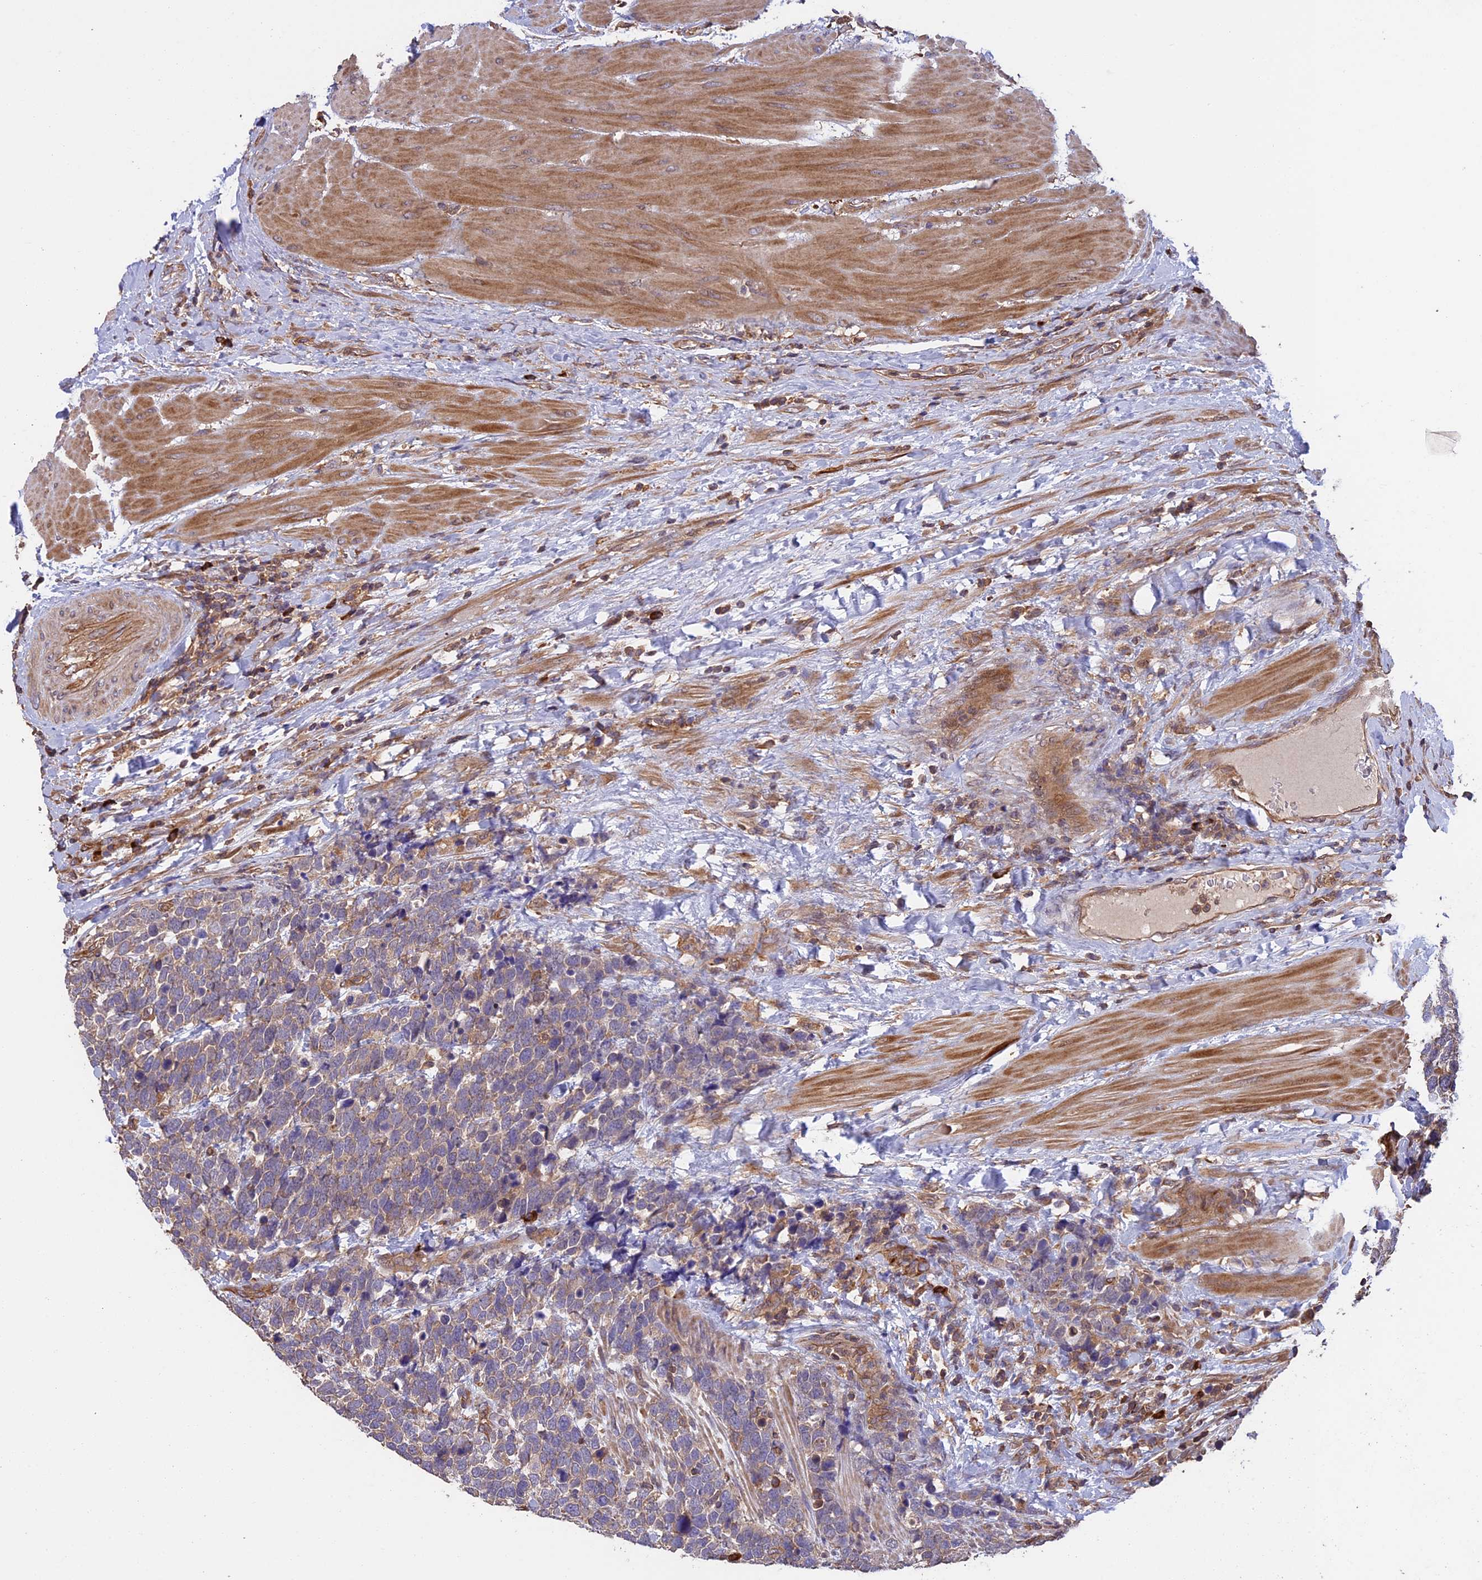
{"staining": {"intensity": "weak", "quantity": "25%-75%", "location": "cytoplasmic/membranous"}, "tissue": "urothelial cancer", "cell_type": "Tumor cells", "image_type": "cancer", "snomed": [{"axis": "morphology", "description": "Urothelial carcinoma, High grade"}, {"axis": "topography", "description": "Urinary bladder"}], "caption": "Tumor cells exhibit weak cytoplasmic/membranous expression in approximately 25%-75% of cells in urothelial carcinoma (high-grade).", "gene": "GAS8", "patient": {"sex": "female", "age": 82}}